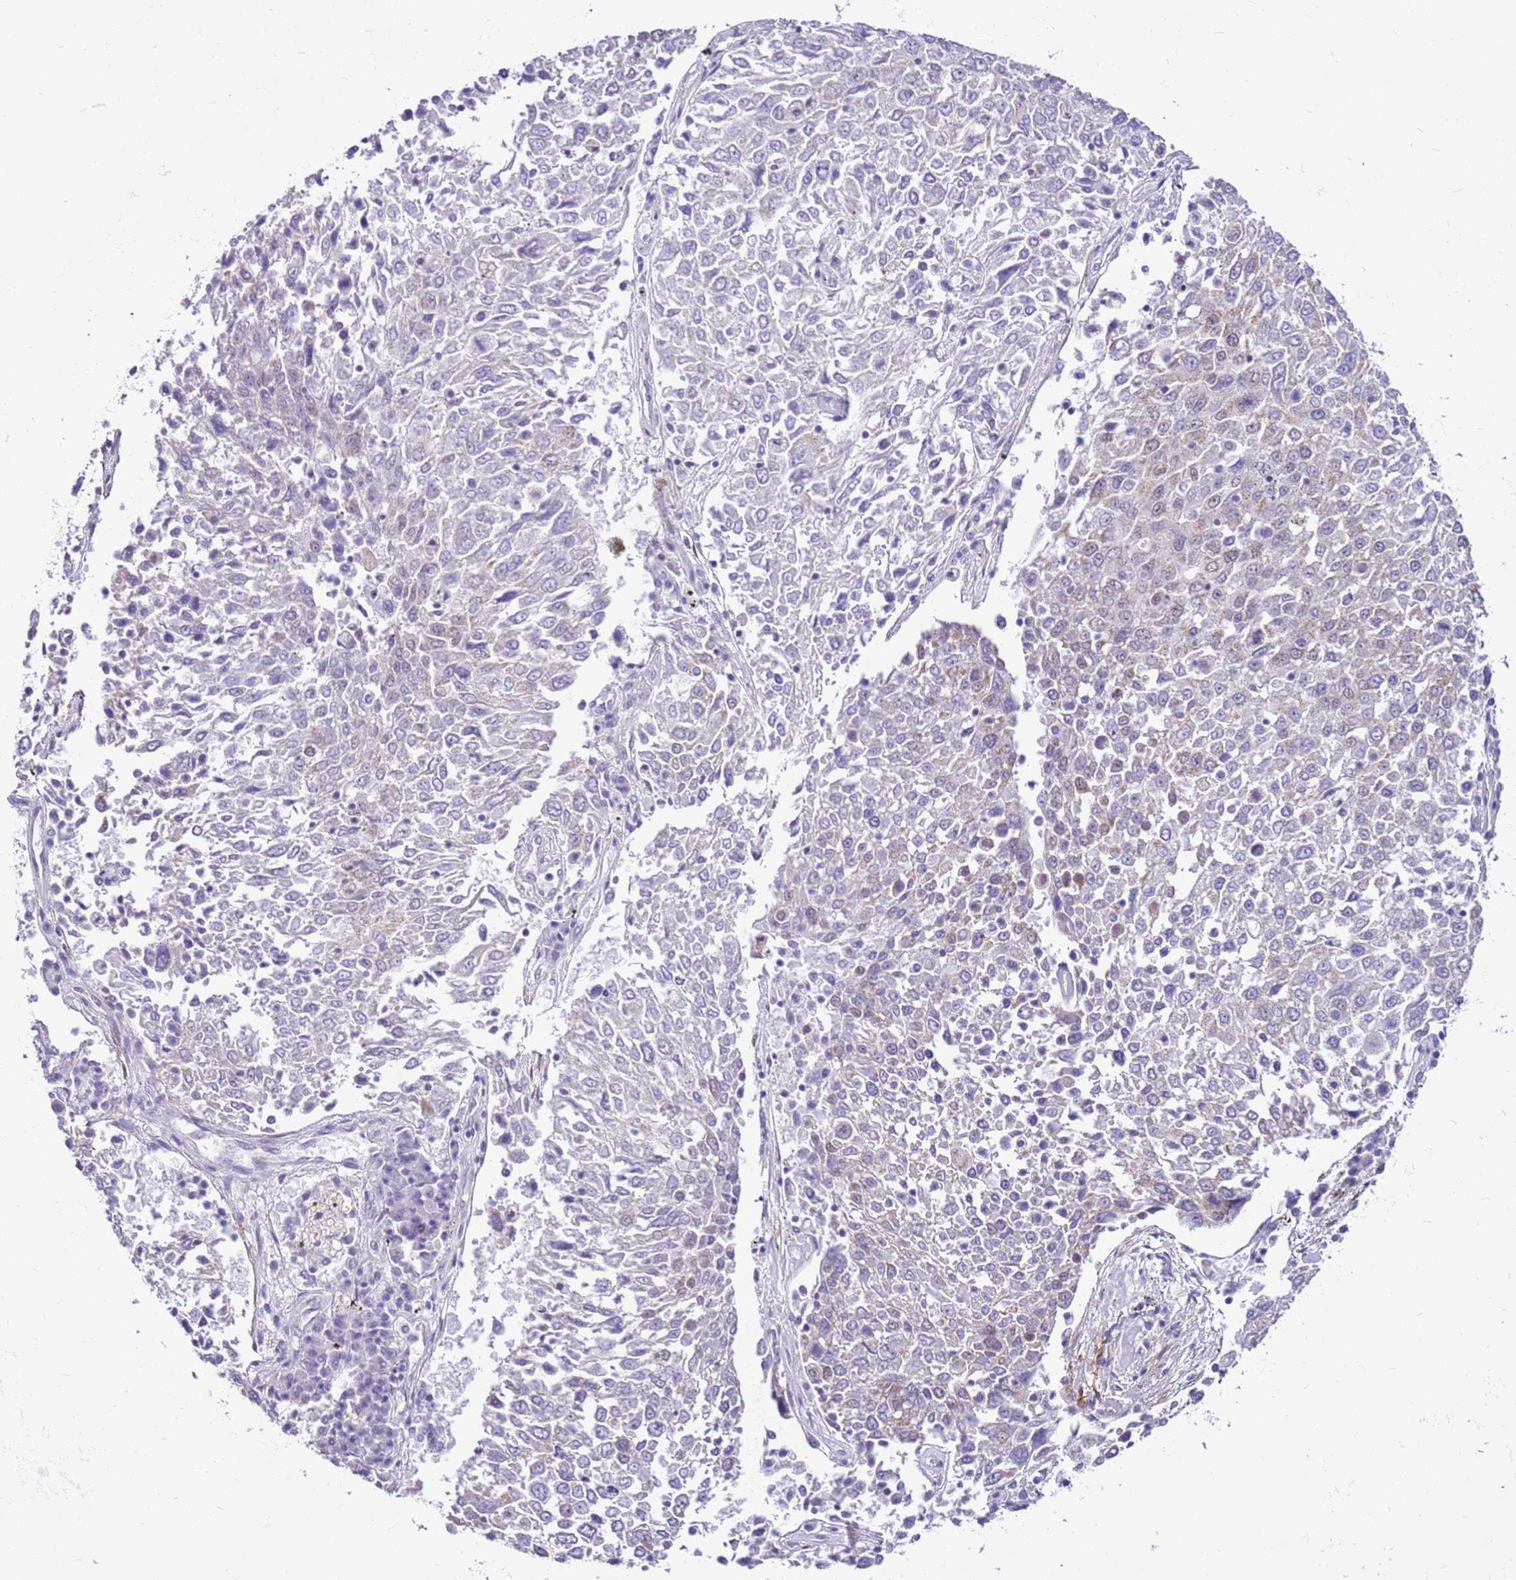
{"staining": {"intensity": "weak", "quantity": "<25%", "location": "cytoplasmic/membranous"}, "tissue": "lung cancer", "cell_type": "Tumor cells", "image_type": "cancer", "snomed": [{"axis": "morphology", "description": "Squamous cell carcinoma, NOS"}, {"axis": "topography", "description": "Lung"}], "caption": "An image of human lung cancer is negative for staining in tumor cells.", "gene": "SMIM4", "patient": {"sex": "male", "age": 65}}